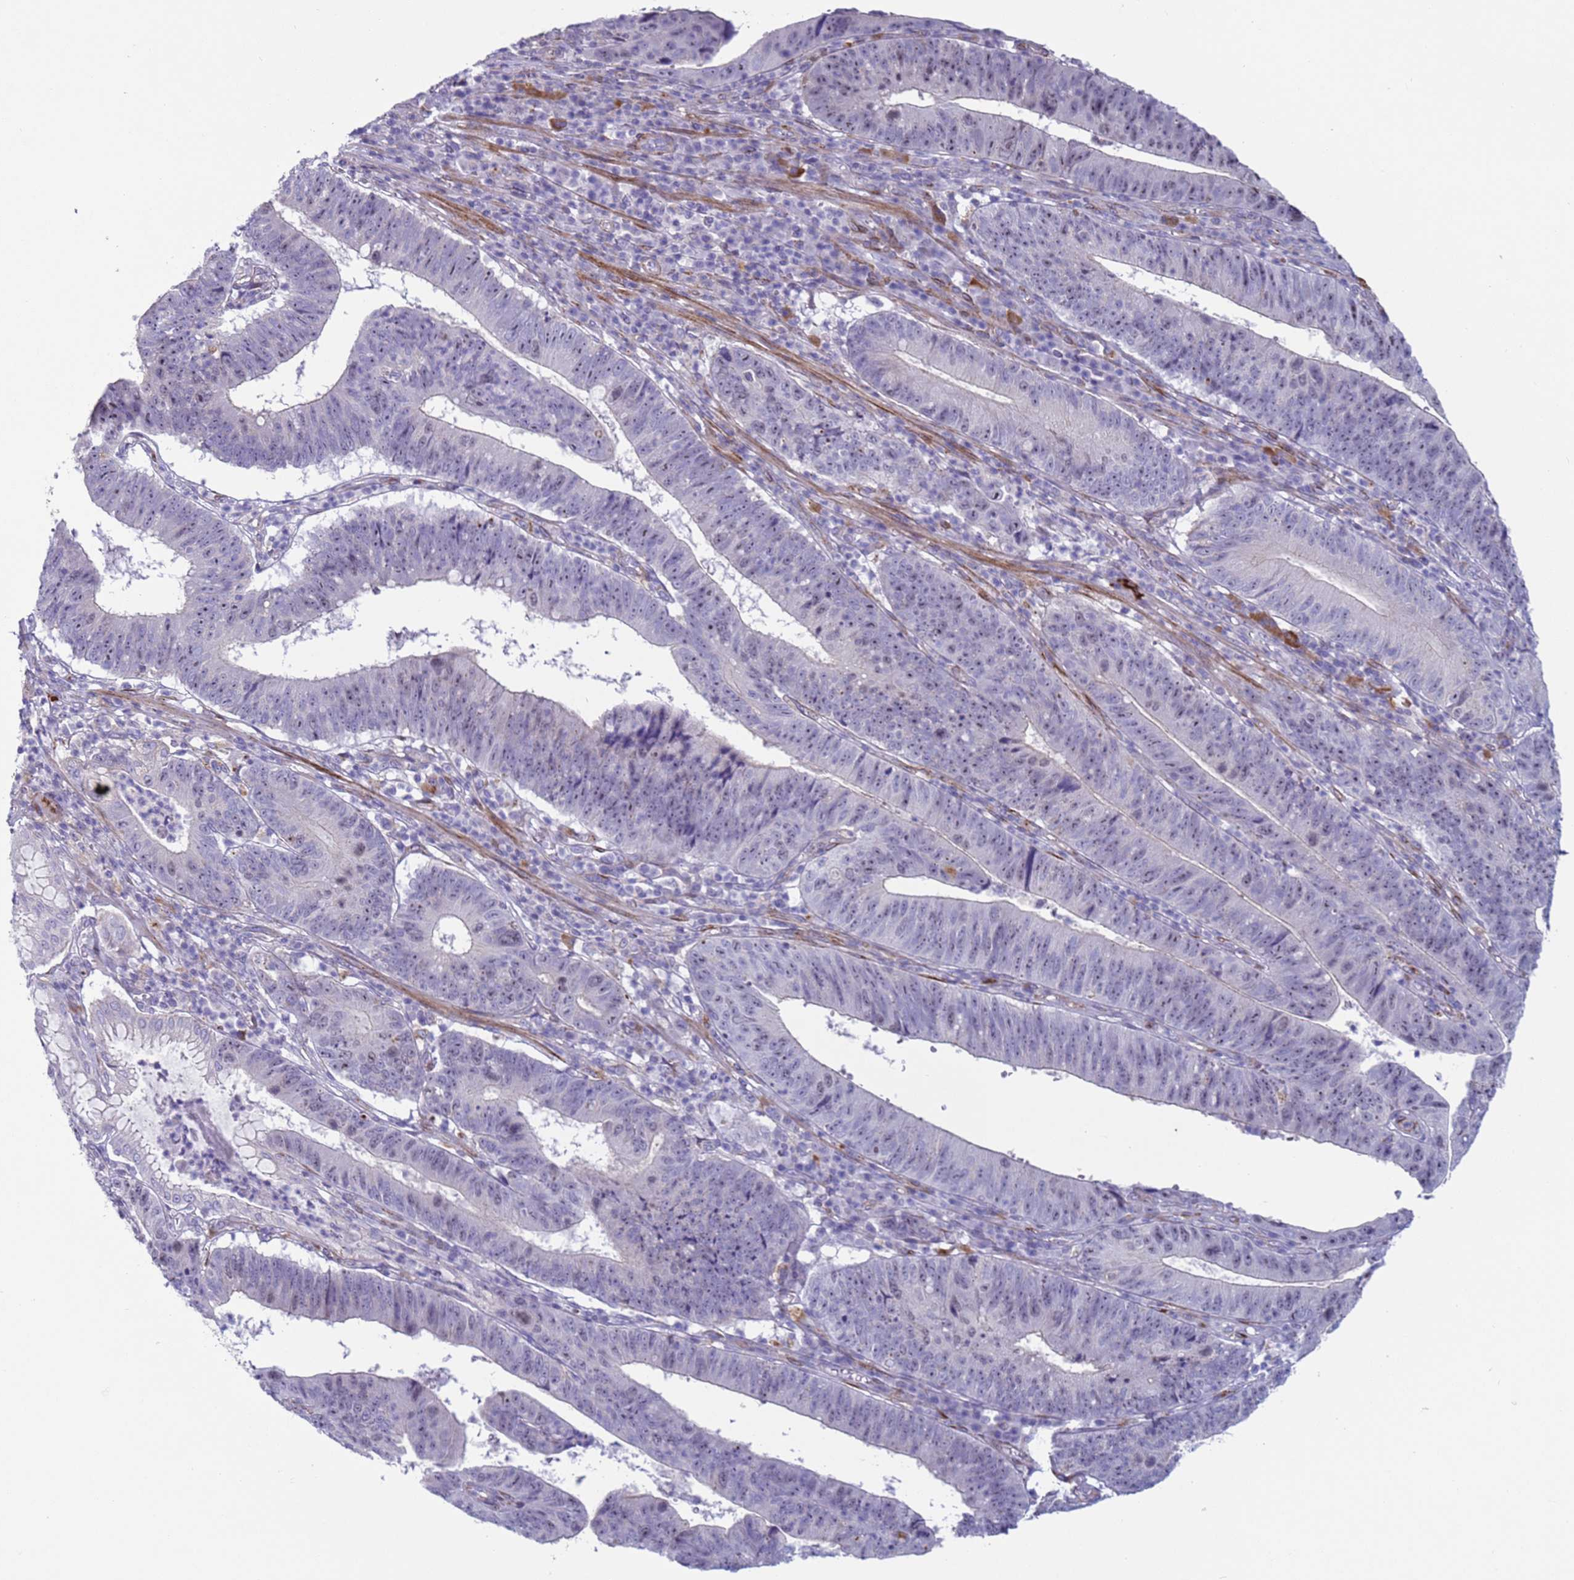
{"staining": {"intensity": "negative", "quantity": "none", "location": "none"}, "tissue": "stomach cancer", "cell_type": "Tumor cells", "image_type": "cancer", "snomed": [{"axis": "morphology", "description": "Adenocarcinoma, NOS"}, {"axis": "topography", "description": "Stomach"}], "caption": "Immunohistochemistry (IHC) image of human adenocarcinoma (stomach) stained for a protein (brown), which displays no staining in tumor cells. Nuclei are stained in blue.", "gene": "HEATR1", "patient": {"sex": "male", "age": 59}}